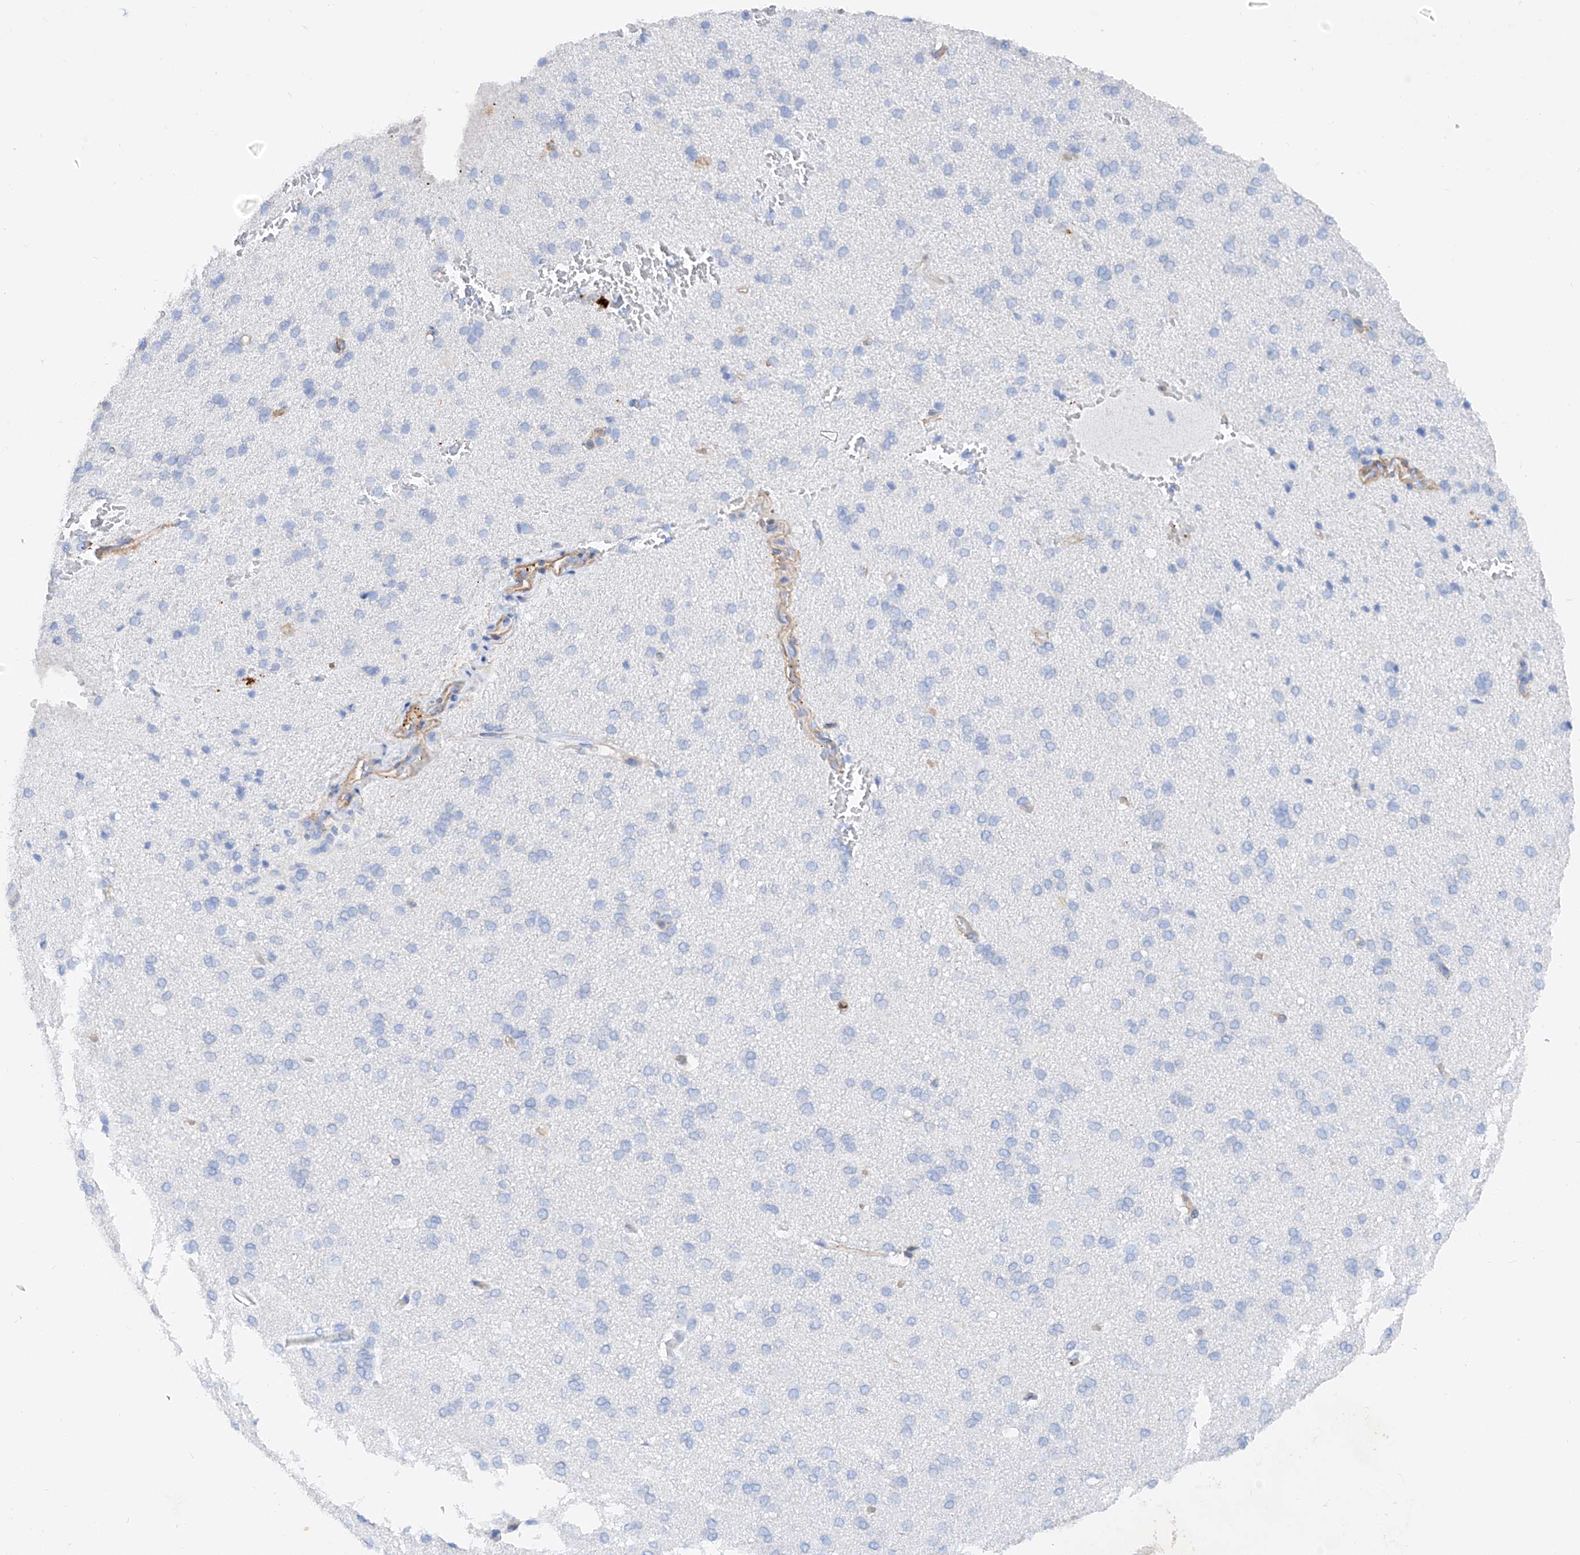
{"staining": {"intensity": "moderate", "quantity": "25%-75%", "location": "cytoplasmic/membranous"}, "tissue": "cerebral cortex", "cell_type": "Endothelial cells", "image_type": "normal", "snomed": [{"axis": "morphology", "description": "Normal tissue, NOS"}, {"axis": "topography", "description": "Cerebral cortex"}], "caption": "A high-resolution histopathology image shows immunohistochemistry staining of normal cerebral cortex, which displays moderate cytoplasmic/membranous expression in approximately 25%-75% of endothelial cells.", "gene": "TAS2R60", "patient": {"sex": "male", "age": 62}}